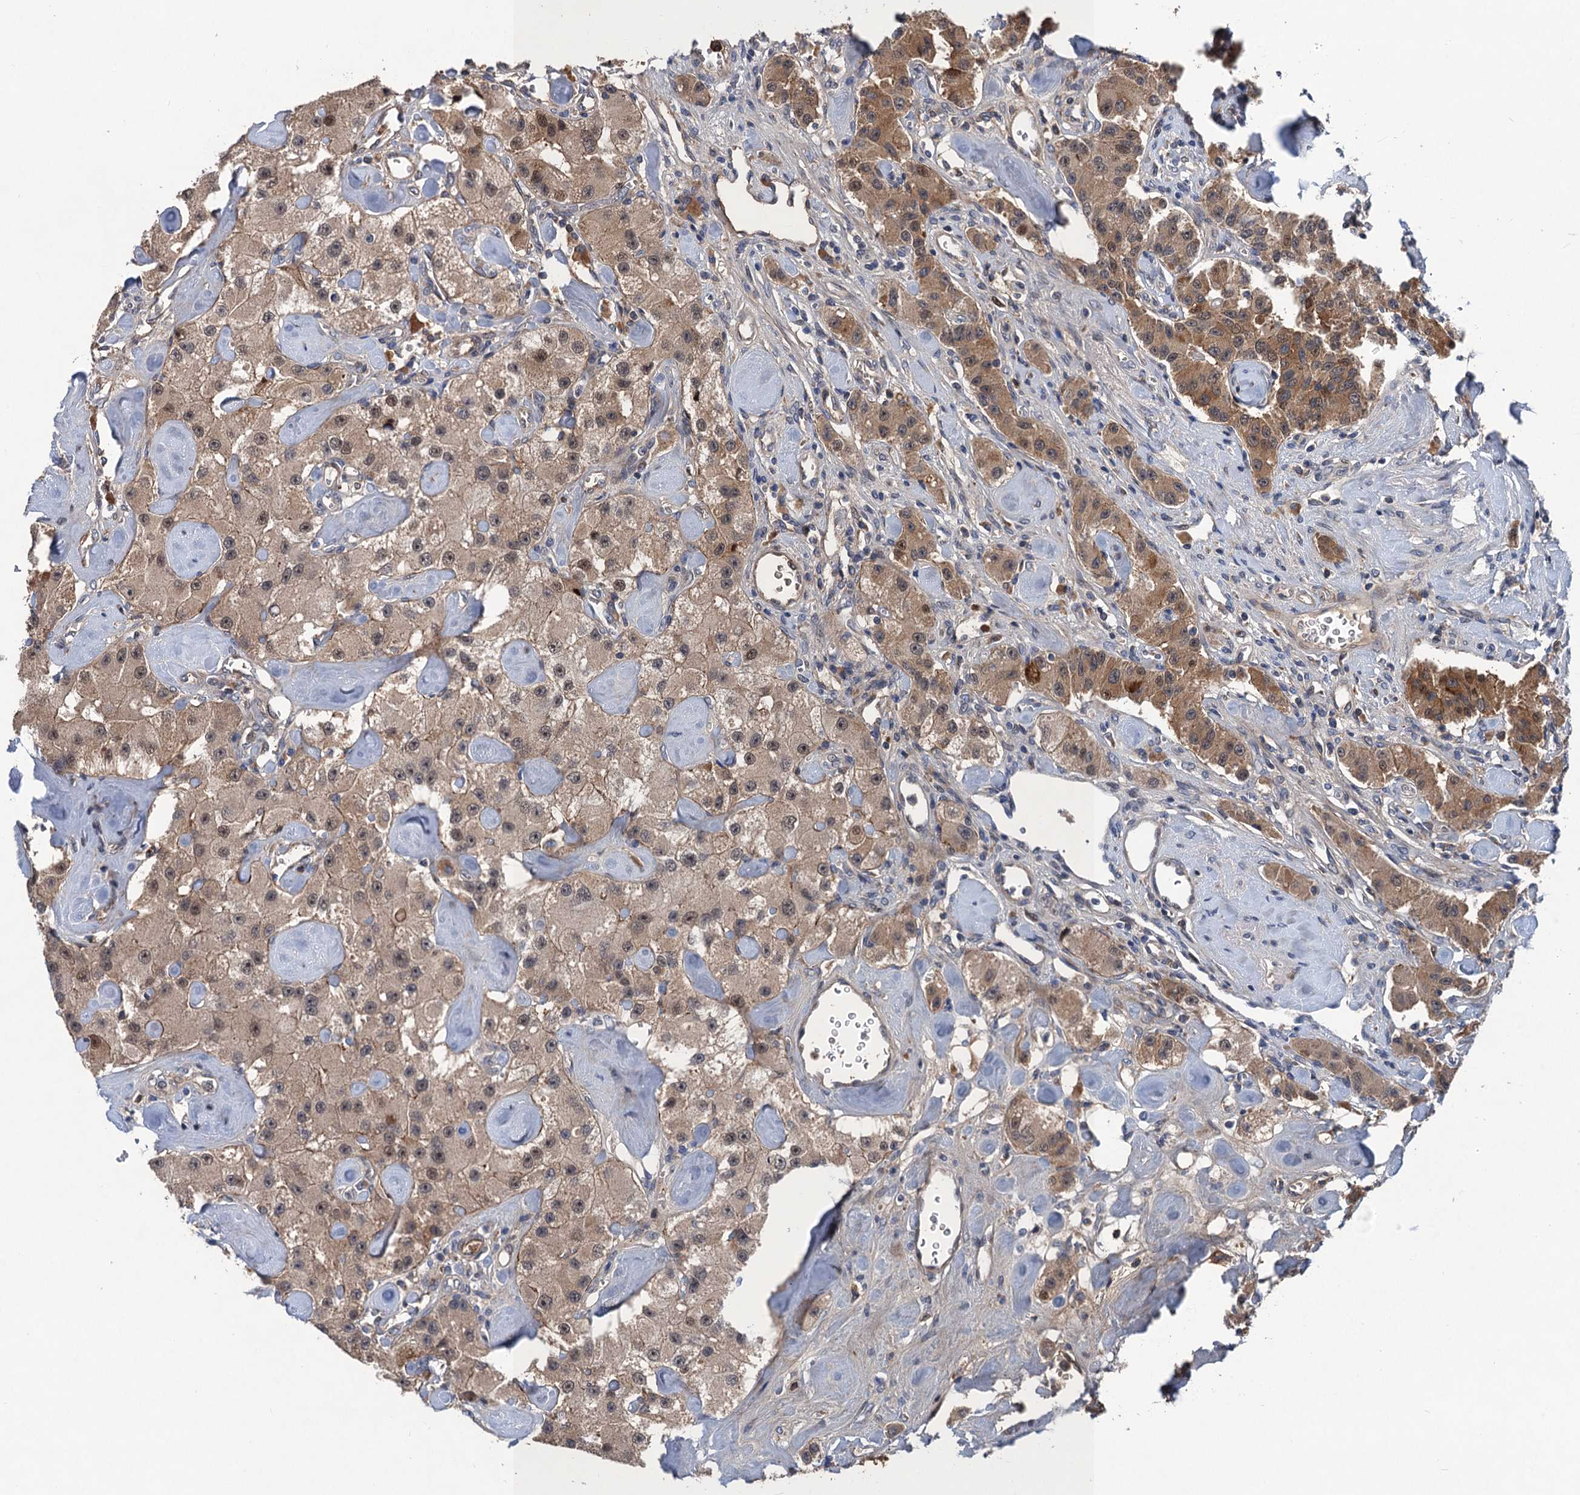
{"staining": {"intensity": "moderate", "quantity": ">75%", "location": "cytoplasmic/membranous,nuclear"}, "tissue": "carcinoid", "cell_type": "Tumor cells", "image_type": "cancer", "snomed": [{"axis": "morphology", "description": "Carcinoid, malignant, NOS"}, {"axis": "topography", "description": "Pancreas"}], "caption": "Protein staining by IHC reveals moderate cytoplasmic/membranous and nuclear expression in approximately >75% of tumor cells in carcinoid (malignant). (Brightfield microscopy of DAB IHC at high magnification).", "gene": "TRAF7", "patient": {"sex": "male", "age": 41}}